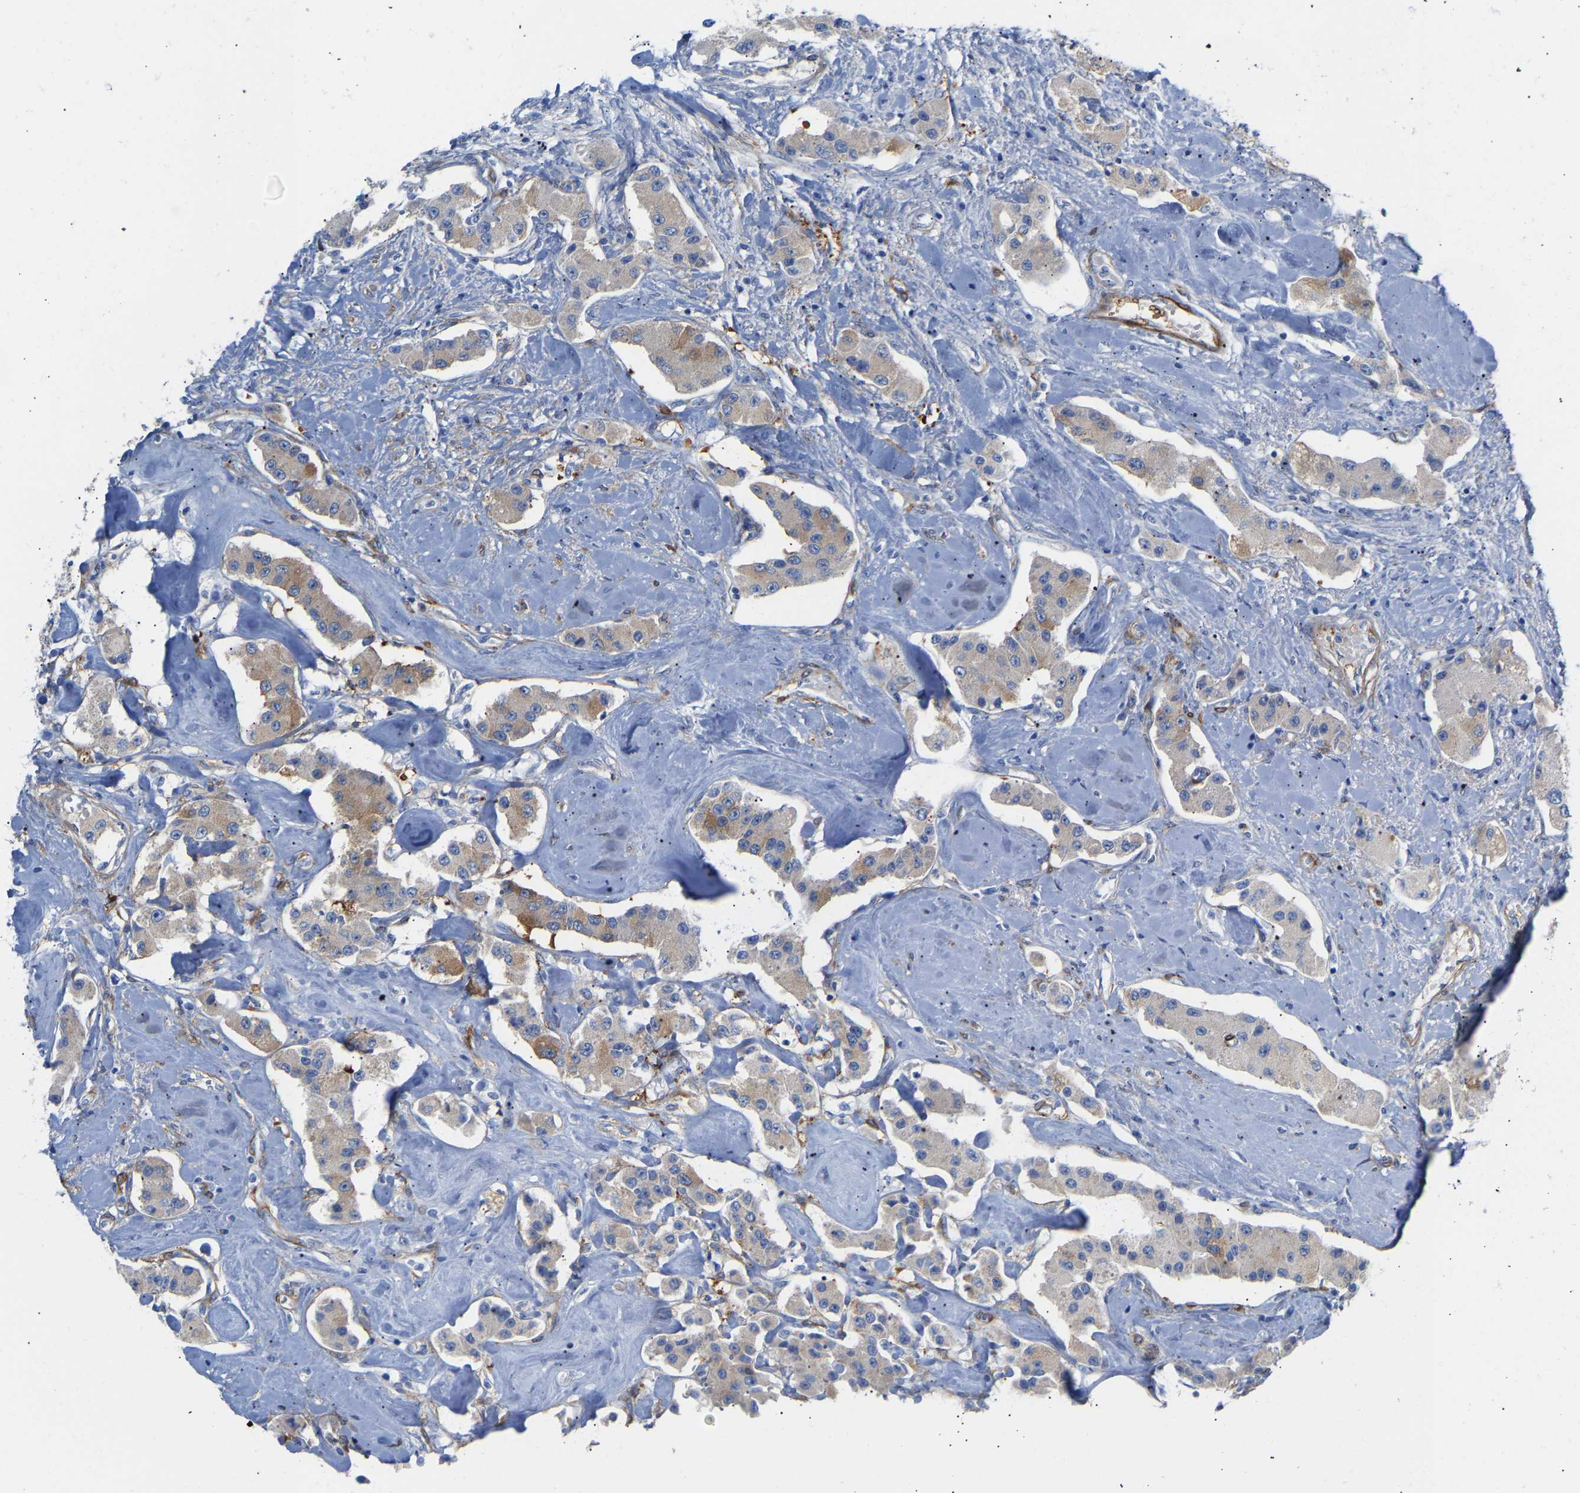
{"staining": {"intensity": "moderate", "quantity": "<25%", "location": "cytoplasmic/membranous"}, "tissue": "carcinoid", "cell_type": "Tumor cells", "image_type": "cancer", "snomed": [{"axis": "morphology", "description": "Carcinoid, malignant, NOS"}, {"axis": "topography", "description": "Pancreas"}], "caption": "Carcinoid was stained to show a protein in brown. There is low levels of moderate cytoplasmic/membranous expression in about <25% of tumor cells.", "gene": "AMPH", "patient": {"sex": "male", "age": 41}}